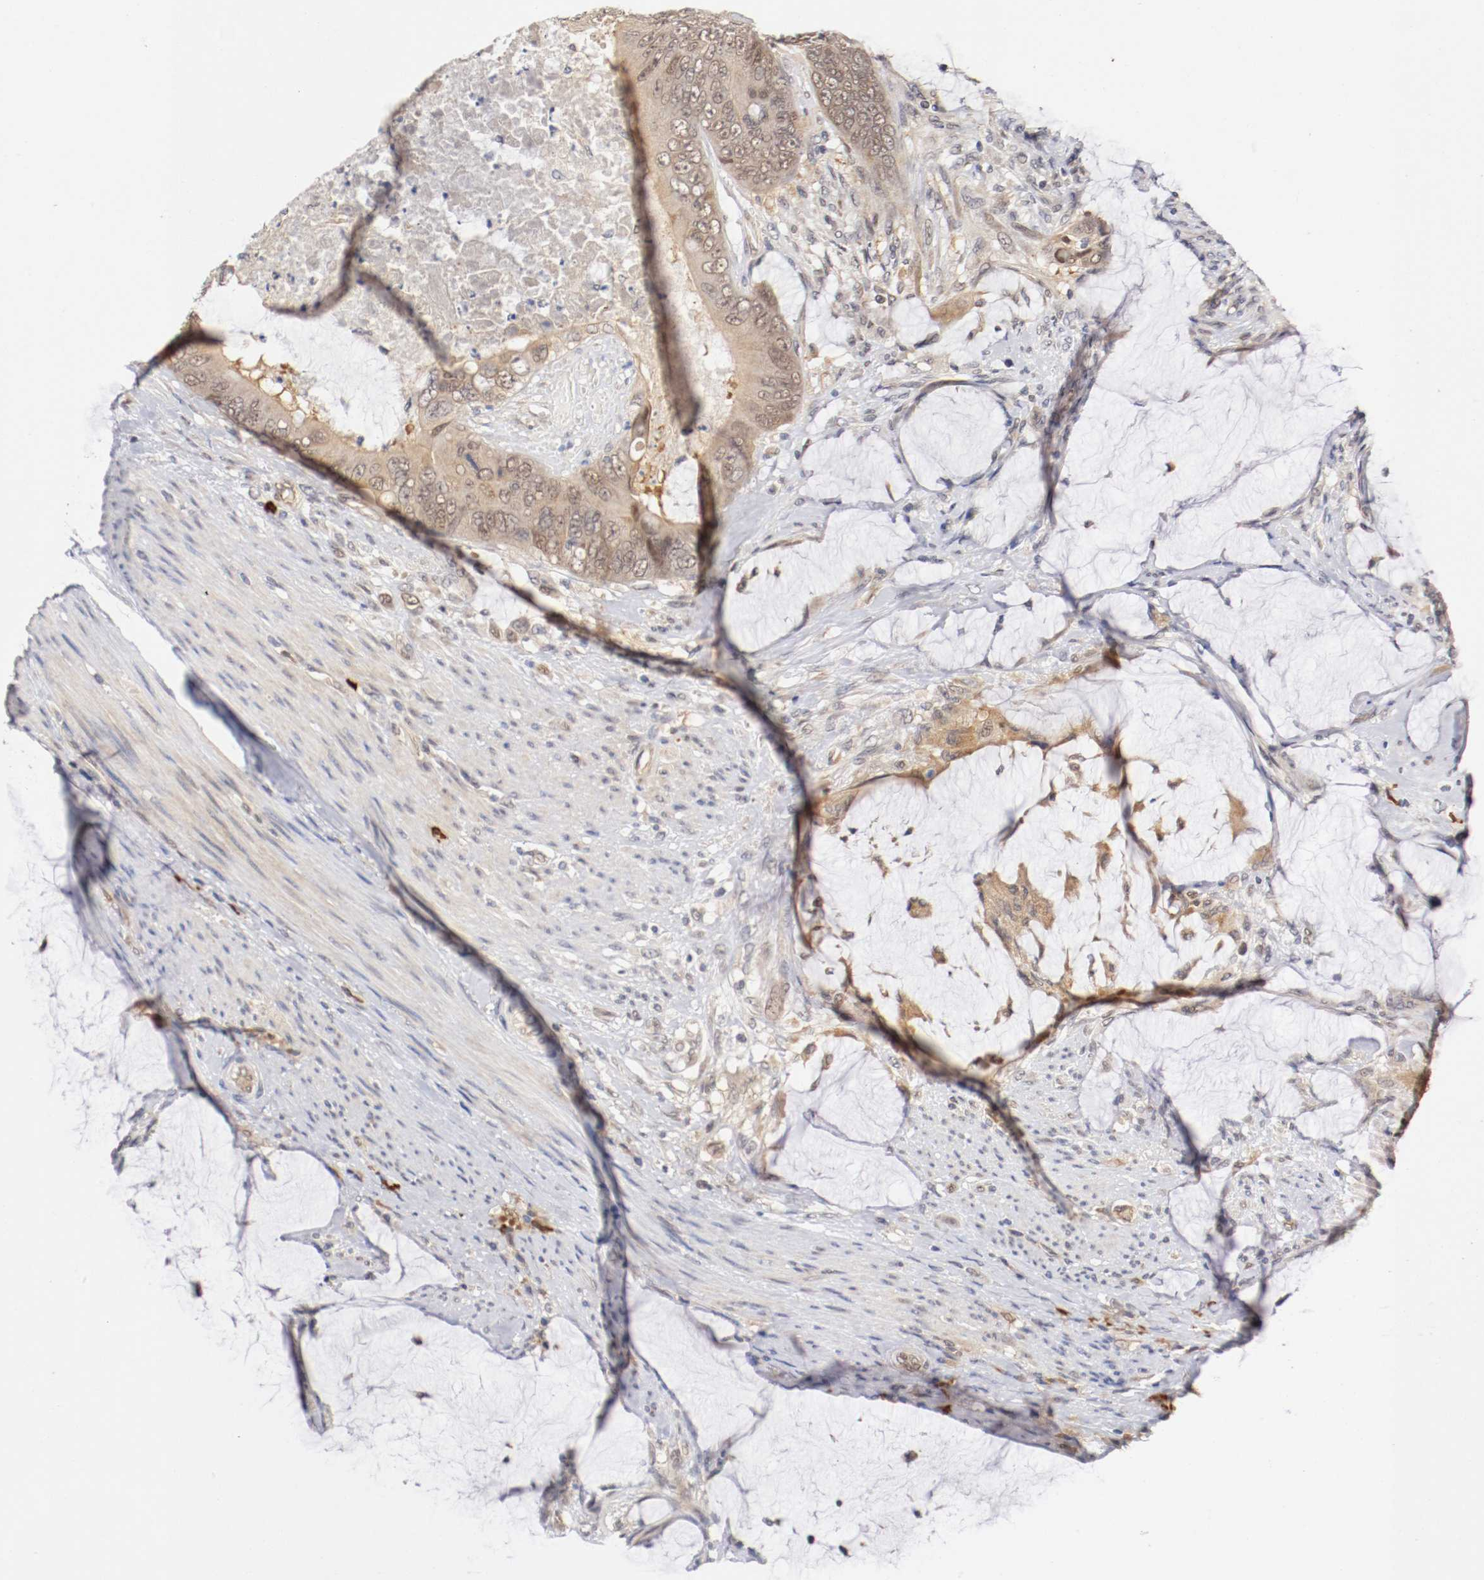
{"staining": {"intensity": "weak", "quantity": "25%-75%", "location": "cytoplasmic/membranous"}, "tissue": "colorectal cancer", "cell_type": "Tumor cells", "image_type": "cancer", "snomed": [{"axis": "morphology", "description": "Adenocarcinoma, NOS"}, {"axis": "topography", "description": "Rectum"}], "caption": "This histopathology image displays colorectal adenocarcinoma stained with immunohistochemistry to label a protein in brown. The cytoplasmic/membranous of tumor cells show weak positivity for the protein. Nuclei are counter-stained blue.", "gene": "DNMT3B", "patient": {"sex": "female", "age": 77}}